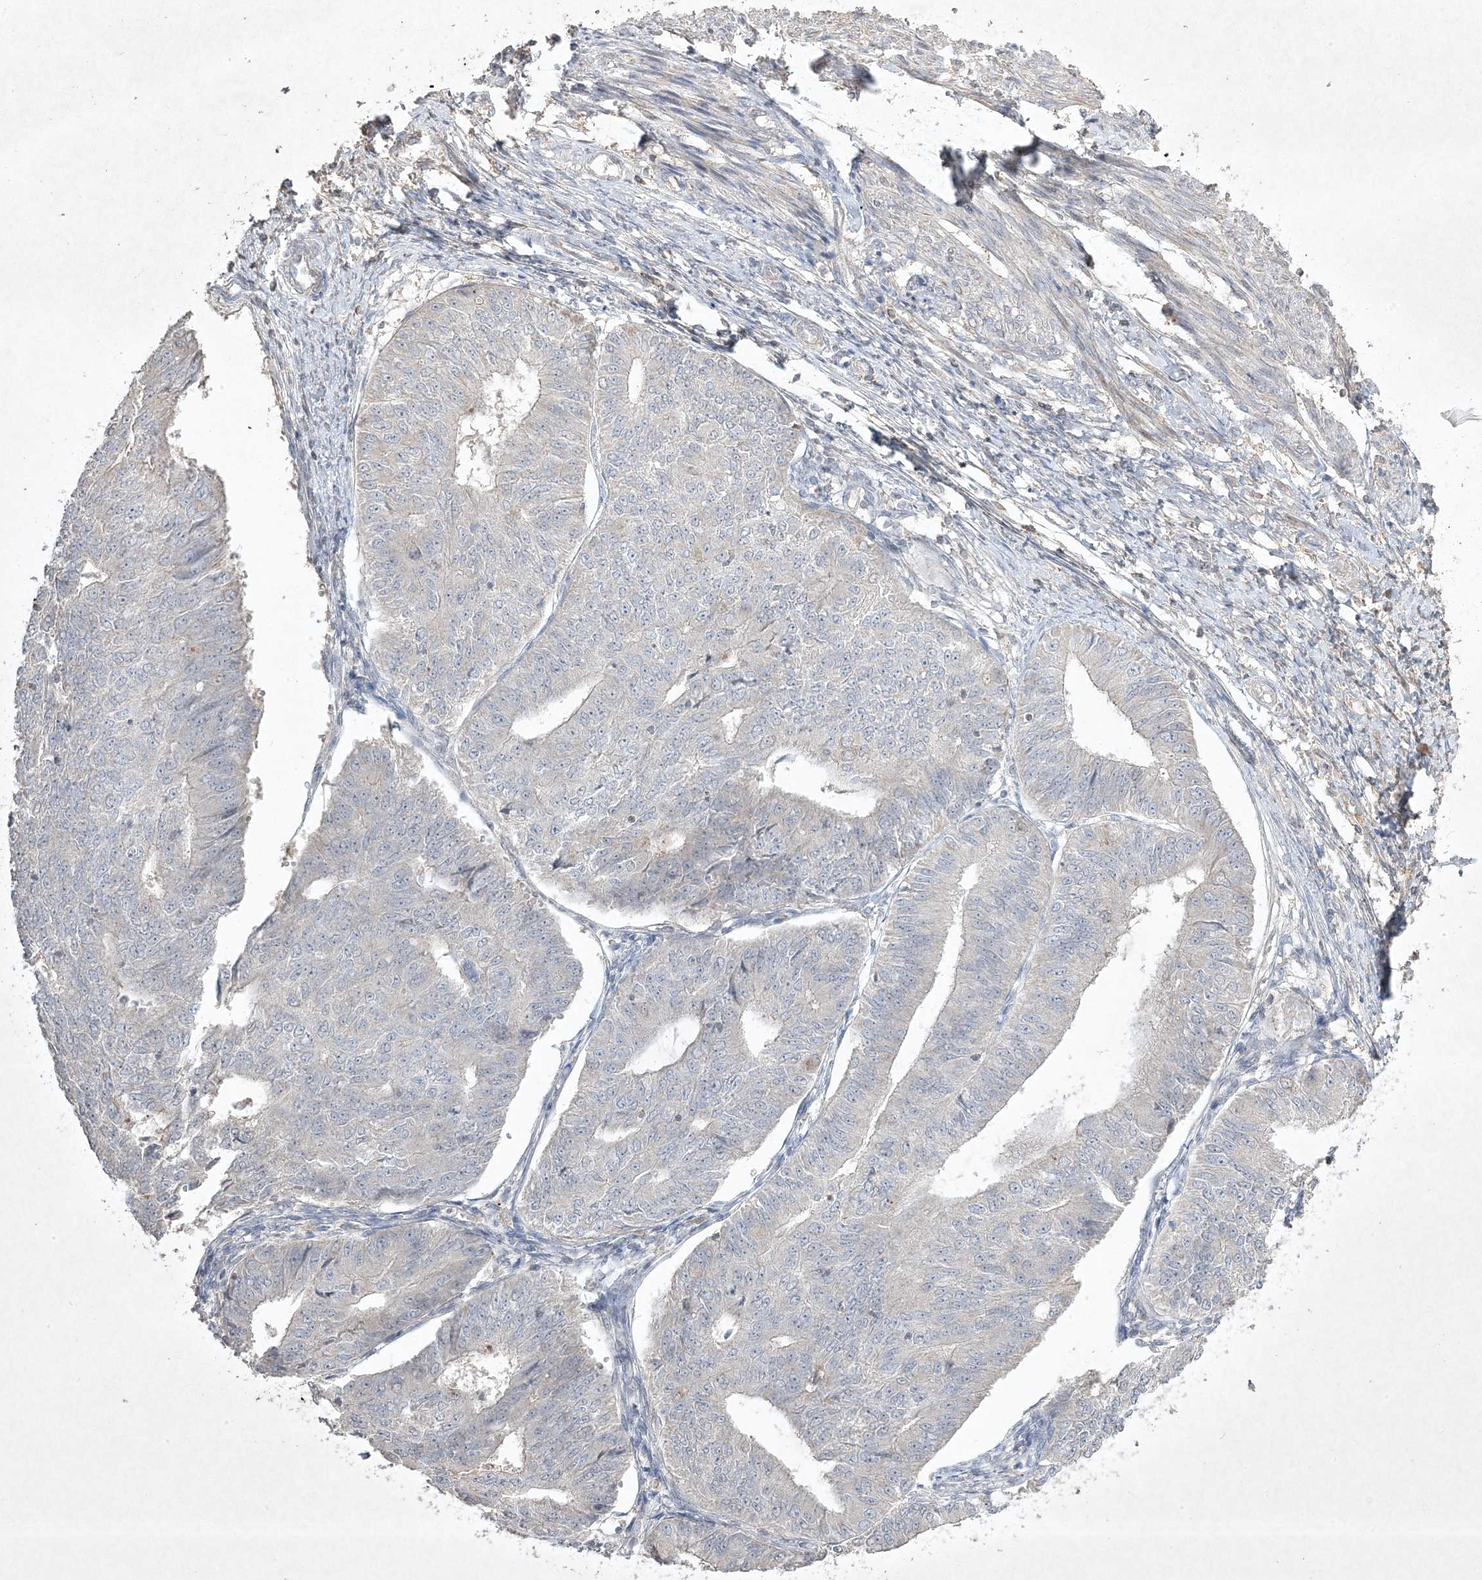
{"staining": {"intensity": "negative", "quantity": "none", "location": "none"}, "tissue": "endometrial cancer", "cell_type": "Tumor cells", "image_type": "cancer", "snomed": [{"axis": "morphology", "description": "Adenocarcinoma, NOS"}, {"axis": "topography", "description": "Endometrium"}], "caption": "The immunohistochemistry photomicrograph has no significant positivity in tumor cells of endometrial cancer (adenocarcinoma) tissue.", "gene": "RGL4", "patient": {"sex": "female", "age": 32}}